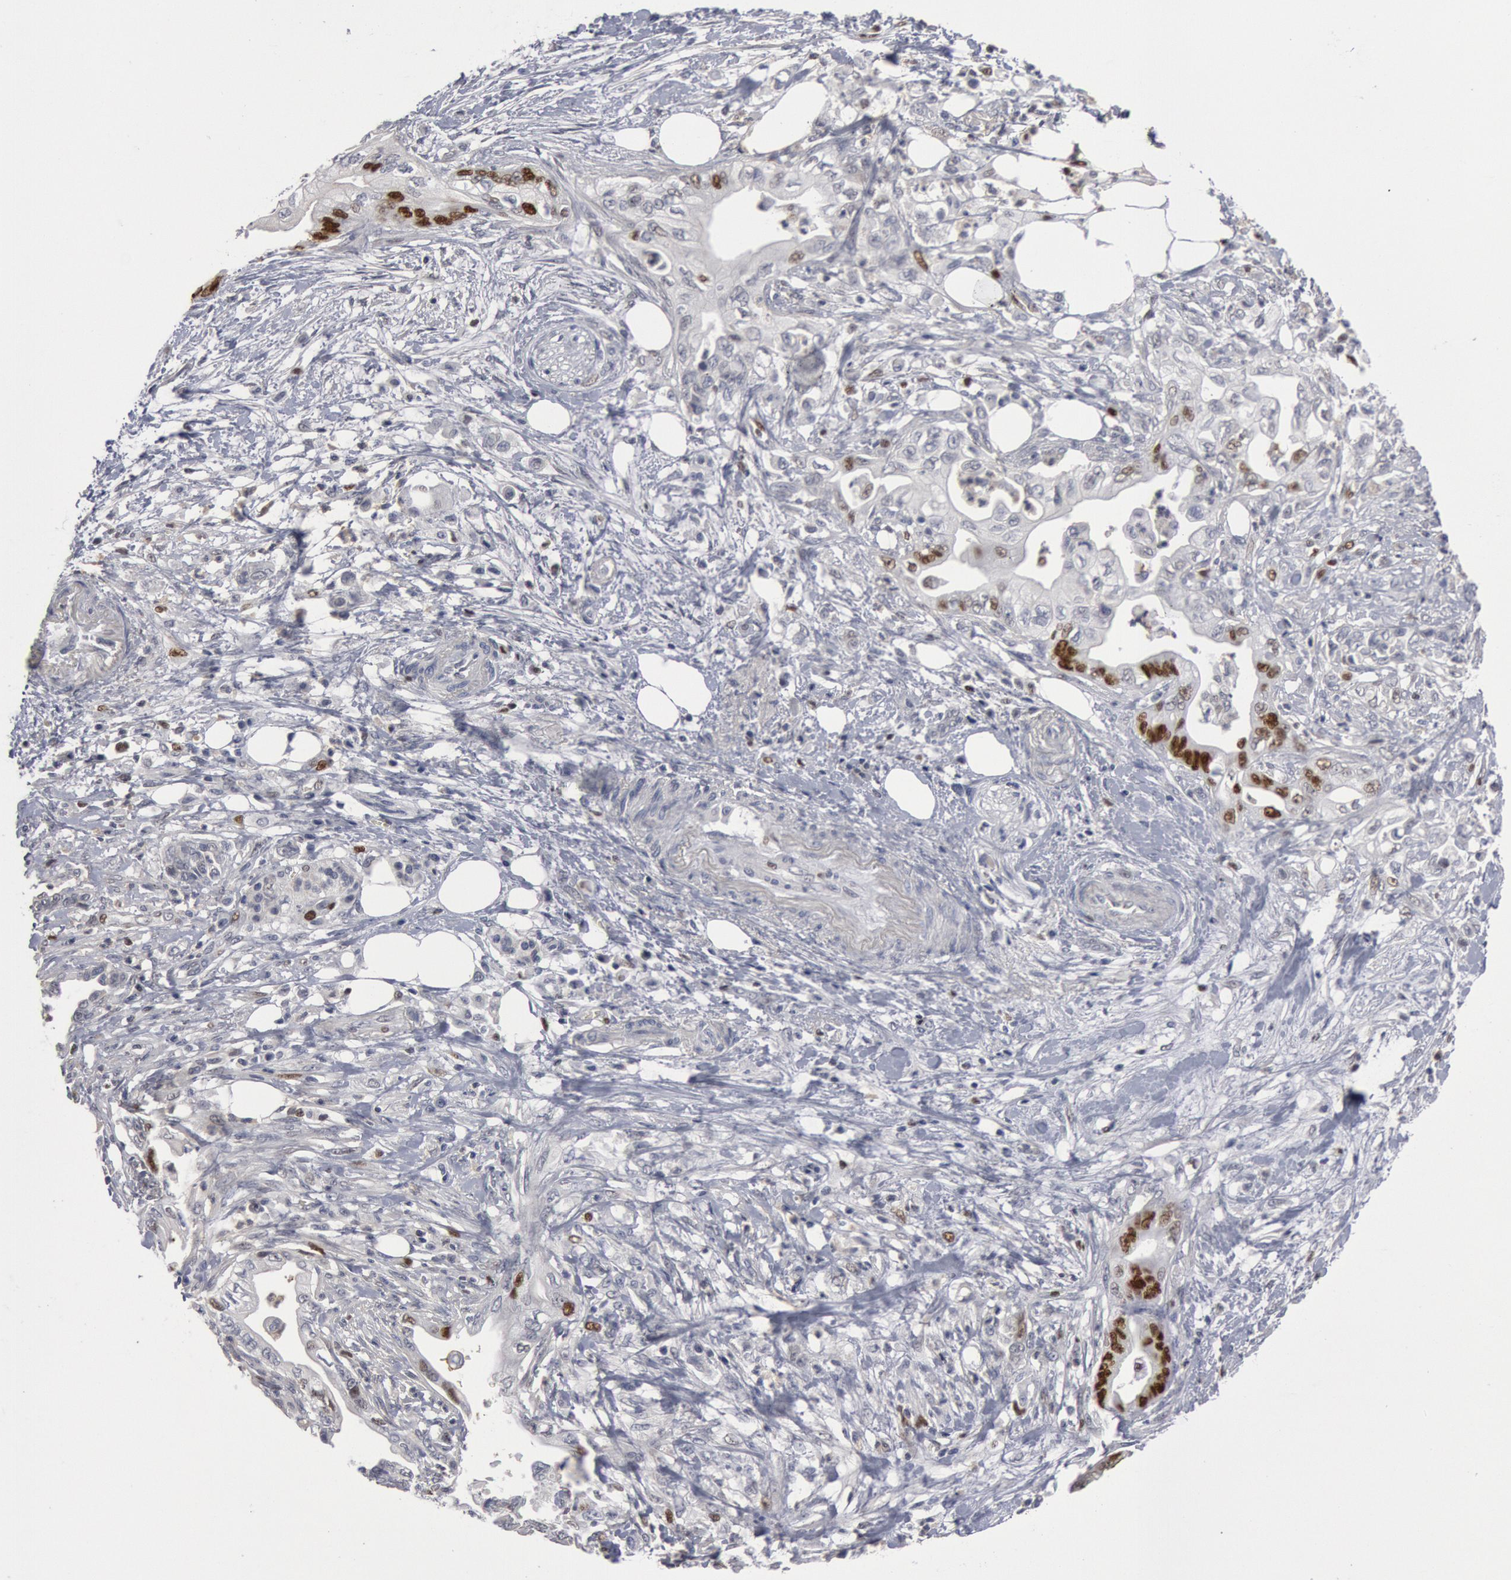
{"staining": {"intensity": "weak", "quantity": "<25%", "location": "nuclear"}, "tissue": "pancreatic cancer", "cell_type": "Tumor cells", "image_type": "cancer", "snomed": [{"axis": "morphology", "description": "Adenocarcinoma, NOS"}, {"axis": "topography", "description": "Pancreas"}], "caption": "A photomicrograph of human pancreatic adenocarcinoma is negative for staining in tumor cells.", "gene": "WDHD1", "patient": {"sex": "female", "age": 66}}